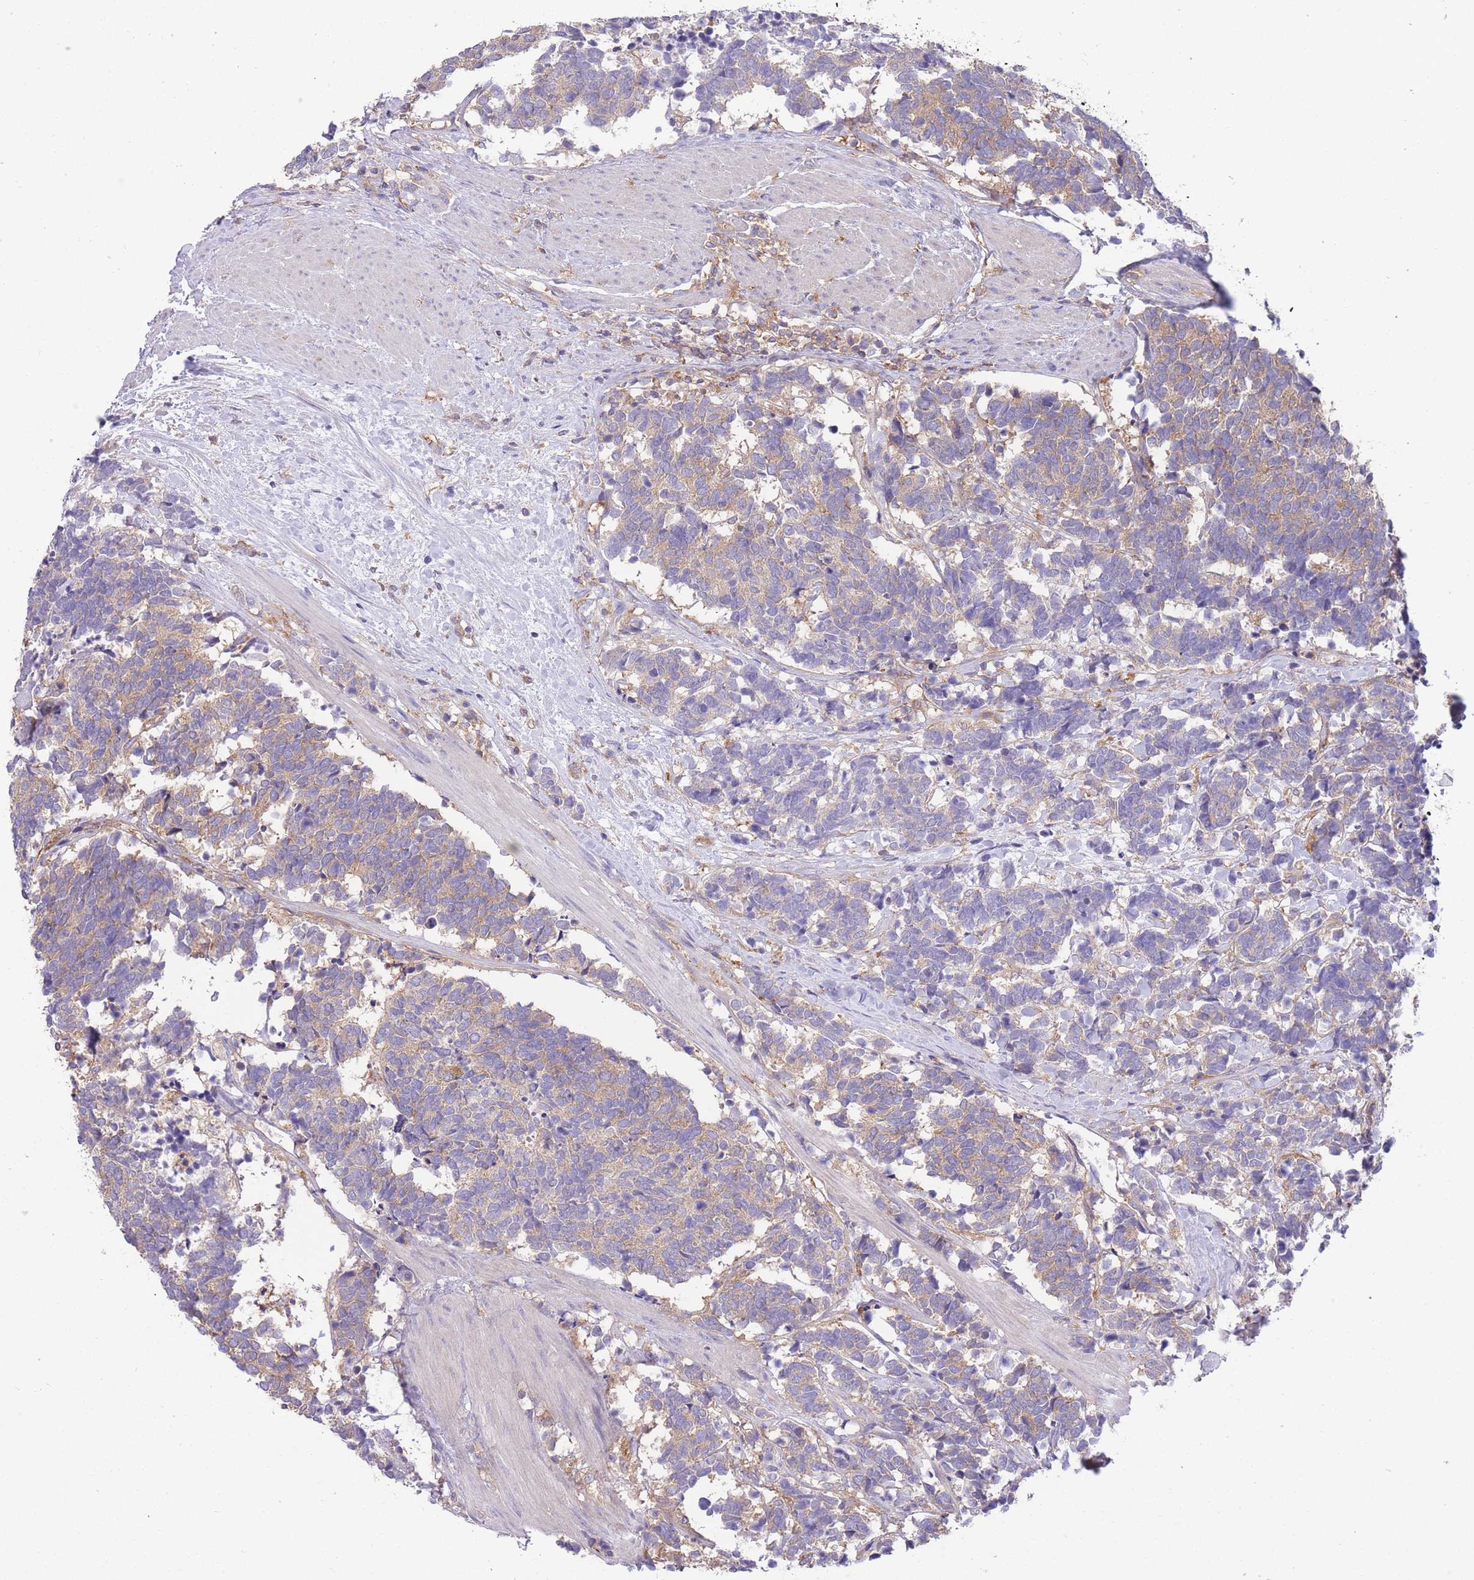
{"staining": {"intensity": "weak", "quantity": ">75%", "location": "cytoplasmic/membranous"}, "tissue": "carcinoid", "cell_type": "Tumor cells", "image_type": "cancer", "snomed": [{"axis": "morphology", "description": "Carcinoma, NOS"}, {"axis": "morphology", "description": "Carcinoid, malignant, NOS"}, {"axis": "topography", "description": "Prostate"}], "caption": "Carcinoid tissue shows weak cytoplasmic/membranous positivity in about >75% of tumor cells, visualized by immunohistochemistry.", "gene": "PRKAR1A", "patient": {"sex": "male", "age": 57}}